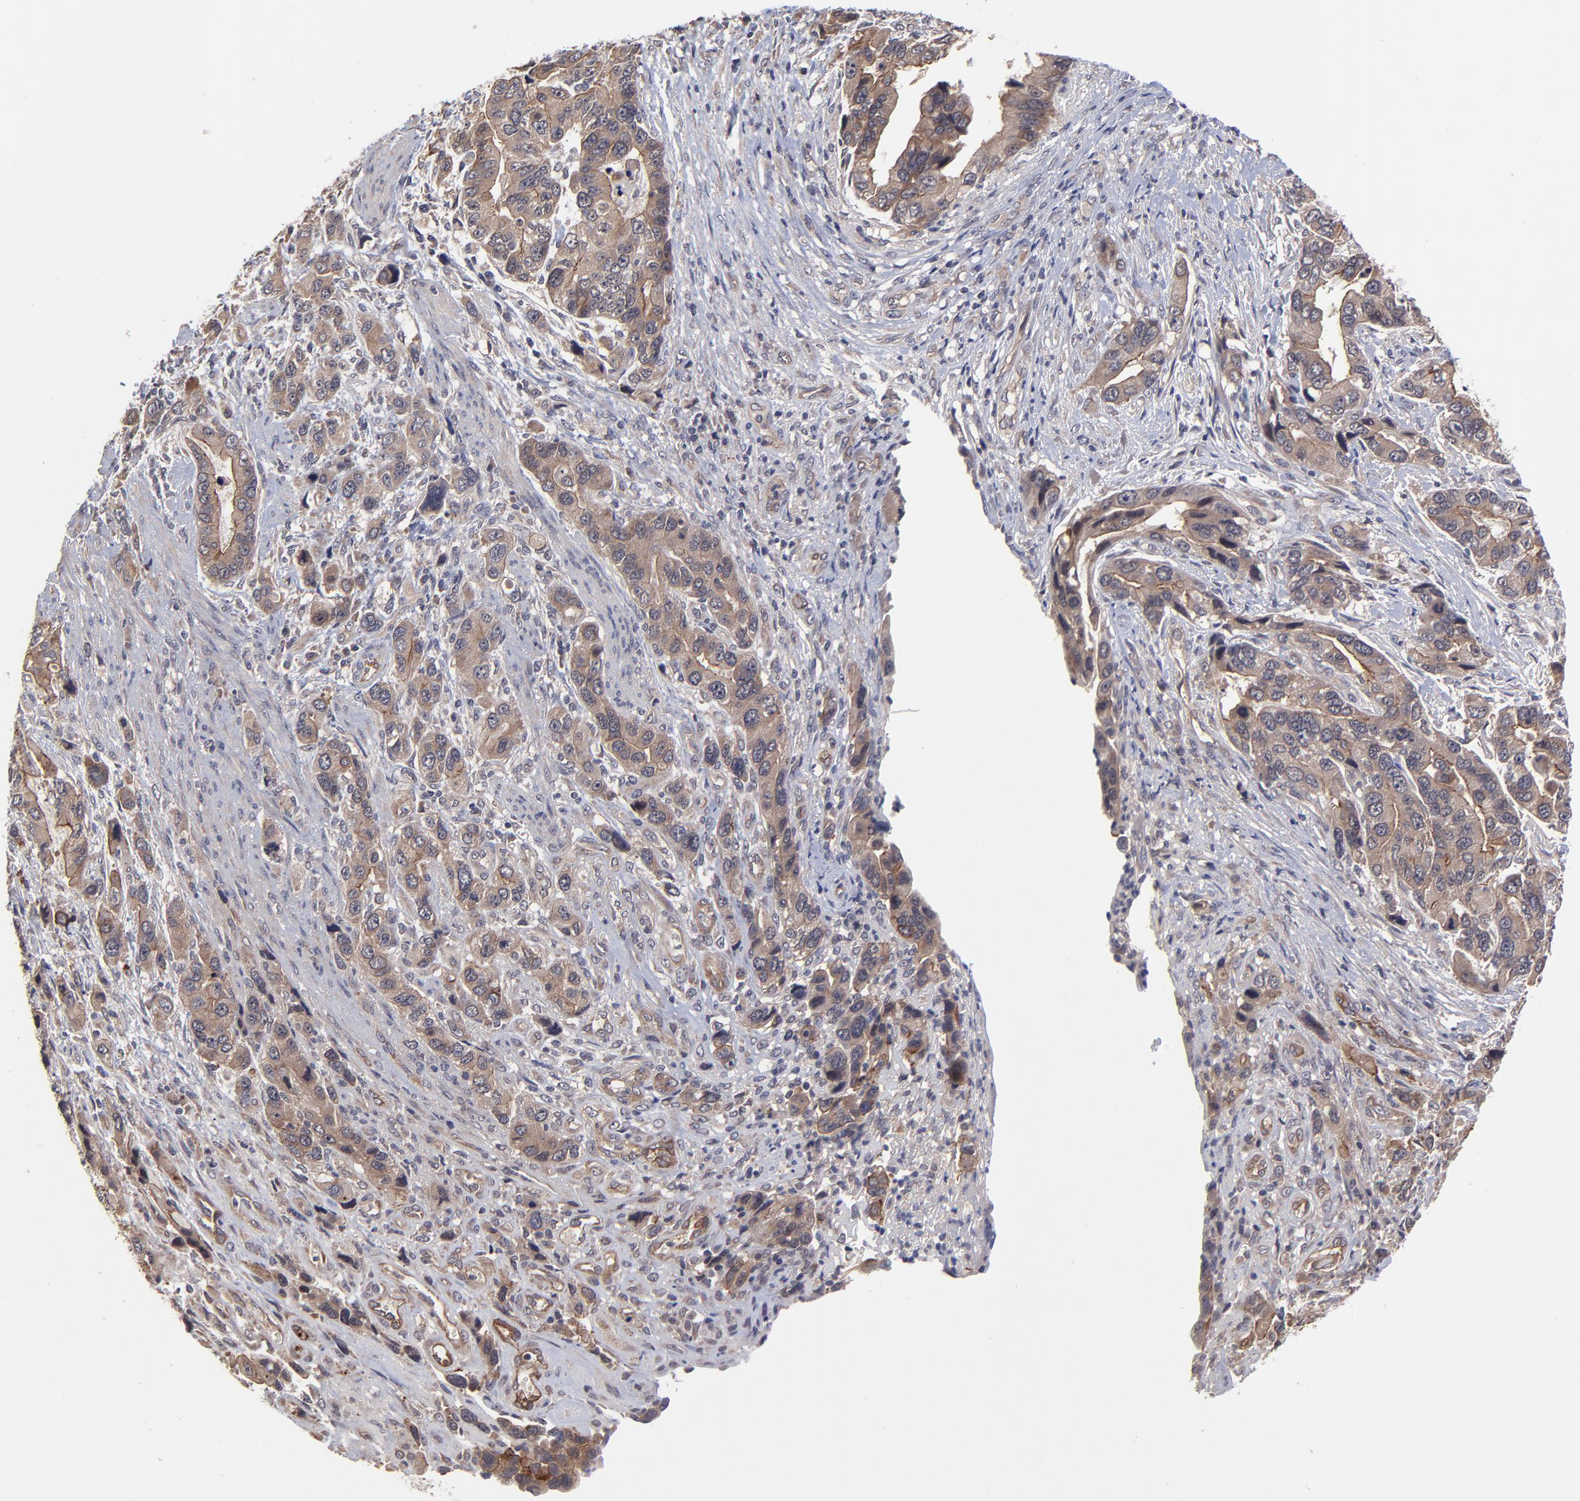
{"staining": {"intensity": "moderate", "quantity": ">75%", "location": "cytoplasmic/membranous"}, "tissue": "stomach cancer", "cell_type": "Tumor cells", "image_type": "cancer", "snomed": [{"axis": "morphology", "description": "Adenocarcinoma, NOS"}, {"axis": "topography", "description": "Stomach, lower"}], "caption": "Immunohistochemical staining of human stomach cancer (adenocarcinoma) displays medium levels of moderate cytoplasmic/membranous expression in approximately >75% of tumor cells. (DAB IHC with brightfield microscopy, high magnification).", "gene": "ZNF780B", "patient": {"sex": "female", "age": 93}}